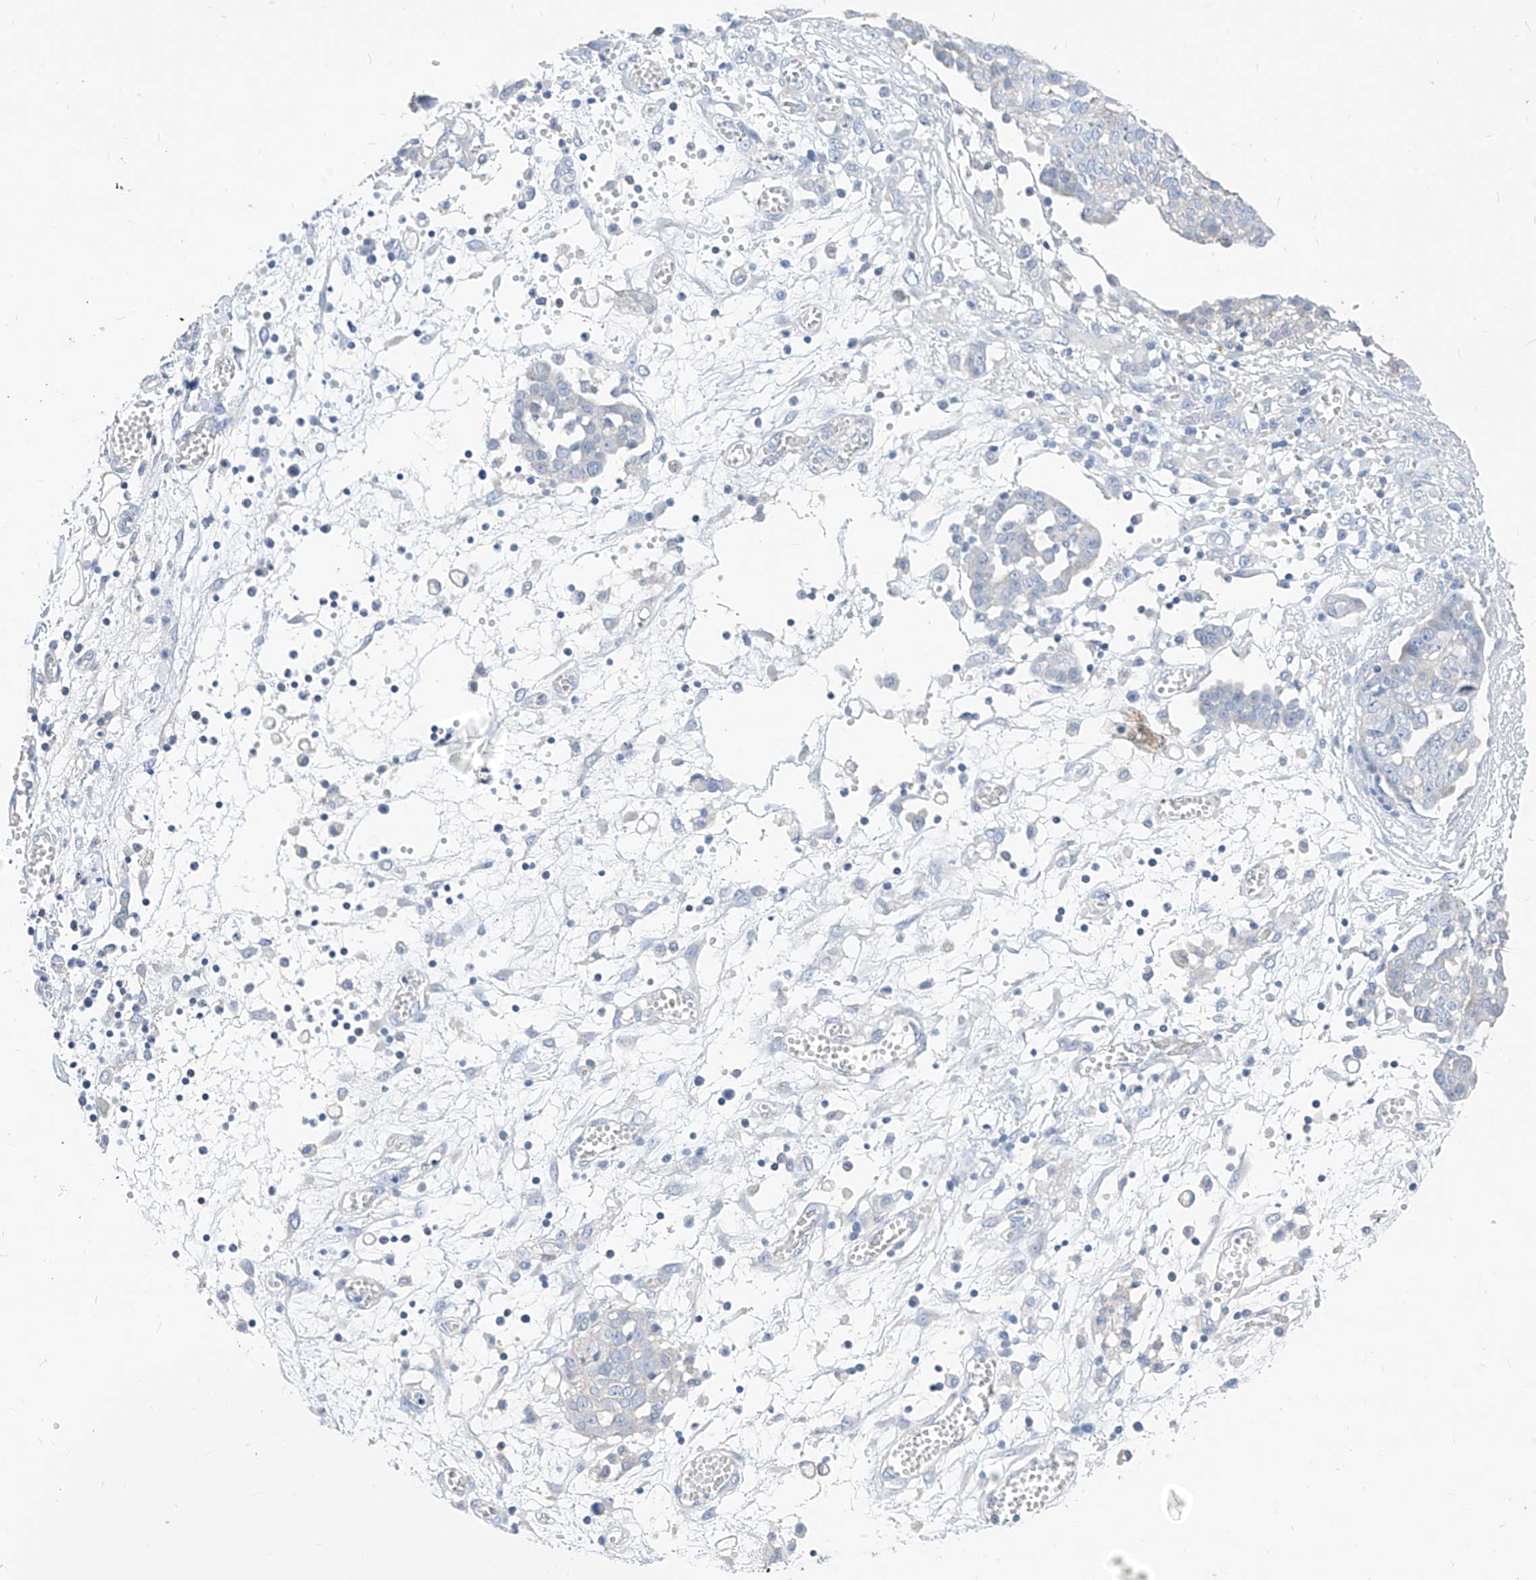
{"staining": {"intensity": "negative", "quantity": "none", "location": "none"}, "tissue": "ovarian cancer", "cell_type": "Tumor cells", "image_type": "cancer", "snomed": [{"axis": "morphology", "description": "Cystadenocarcinoma, serous, NOS"}, {"axis": "topography", "description": "Soft tissue"}, {"axis": "topography", "description": "Ovary"}], "caption": "Immunohistochemical staining of human ovarian cancer (serous cystadenocarcinoma) demonstrates no significant expression in tumor cells.", "gene": "SCGB2A1", "patient": {"sex": "female", "age": 57}}